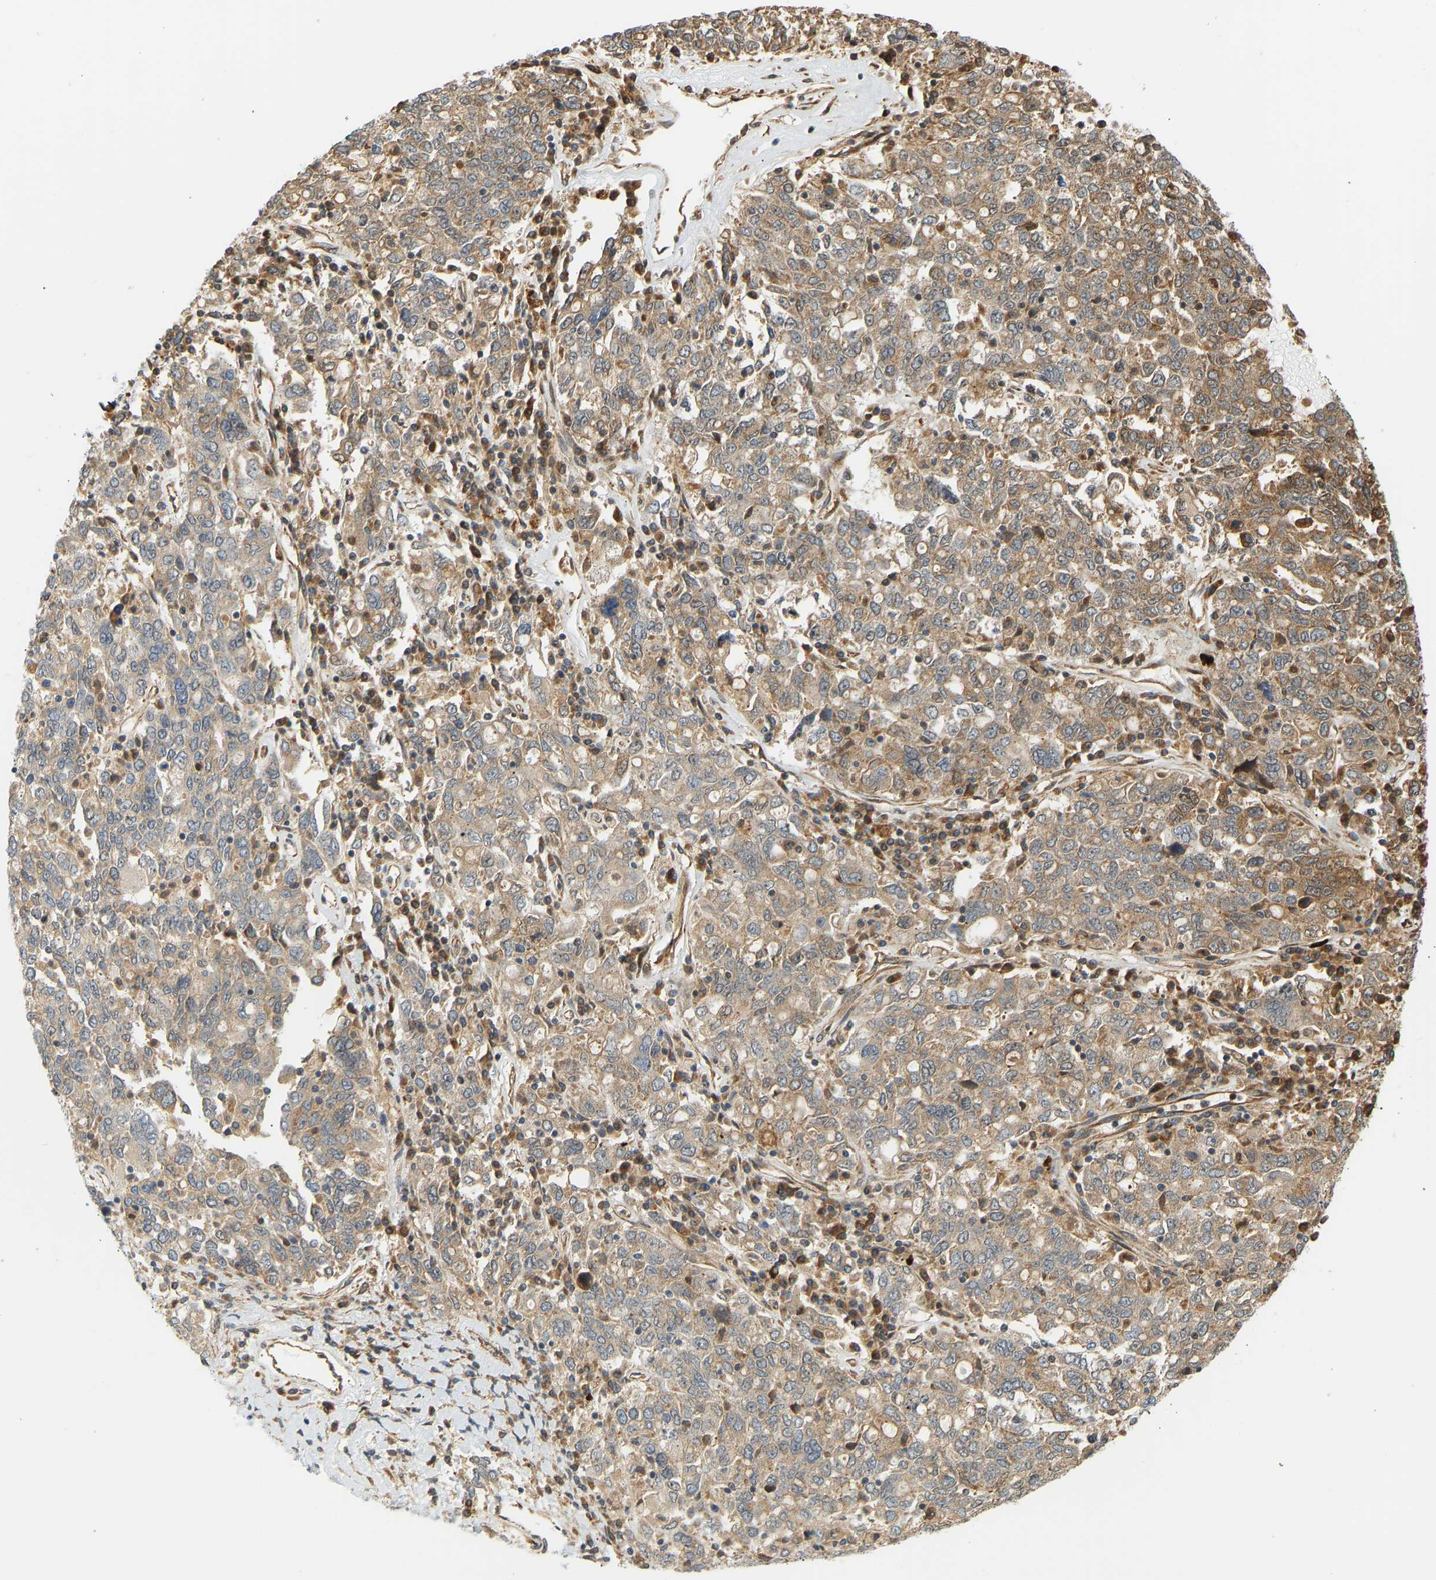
{"staining": {"intensity": "weak", "quantity": ">75%", "location": "cytoplasmic/membranous"}, "tissue": "ovarian cancer", "cell_type": "Tumor cells", "image_type": "cancer", "snomed": [{"axis": "morphology", "description": "Carcinoma, endometroid"}, {"axis": "topography", "description": "Ovary"}], "caption": "Immunohistochemistry (IHC) of ovarian cancer (endometroid carcinoma) exhibits low levels of weak cytoplasmic/membranous positivity in about >75% of tumor cells.", "gene": "CEP57", "patient": {"sex": "female", "age": 62}}